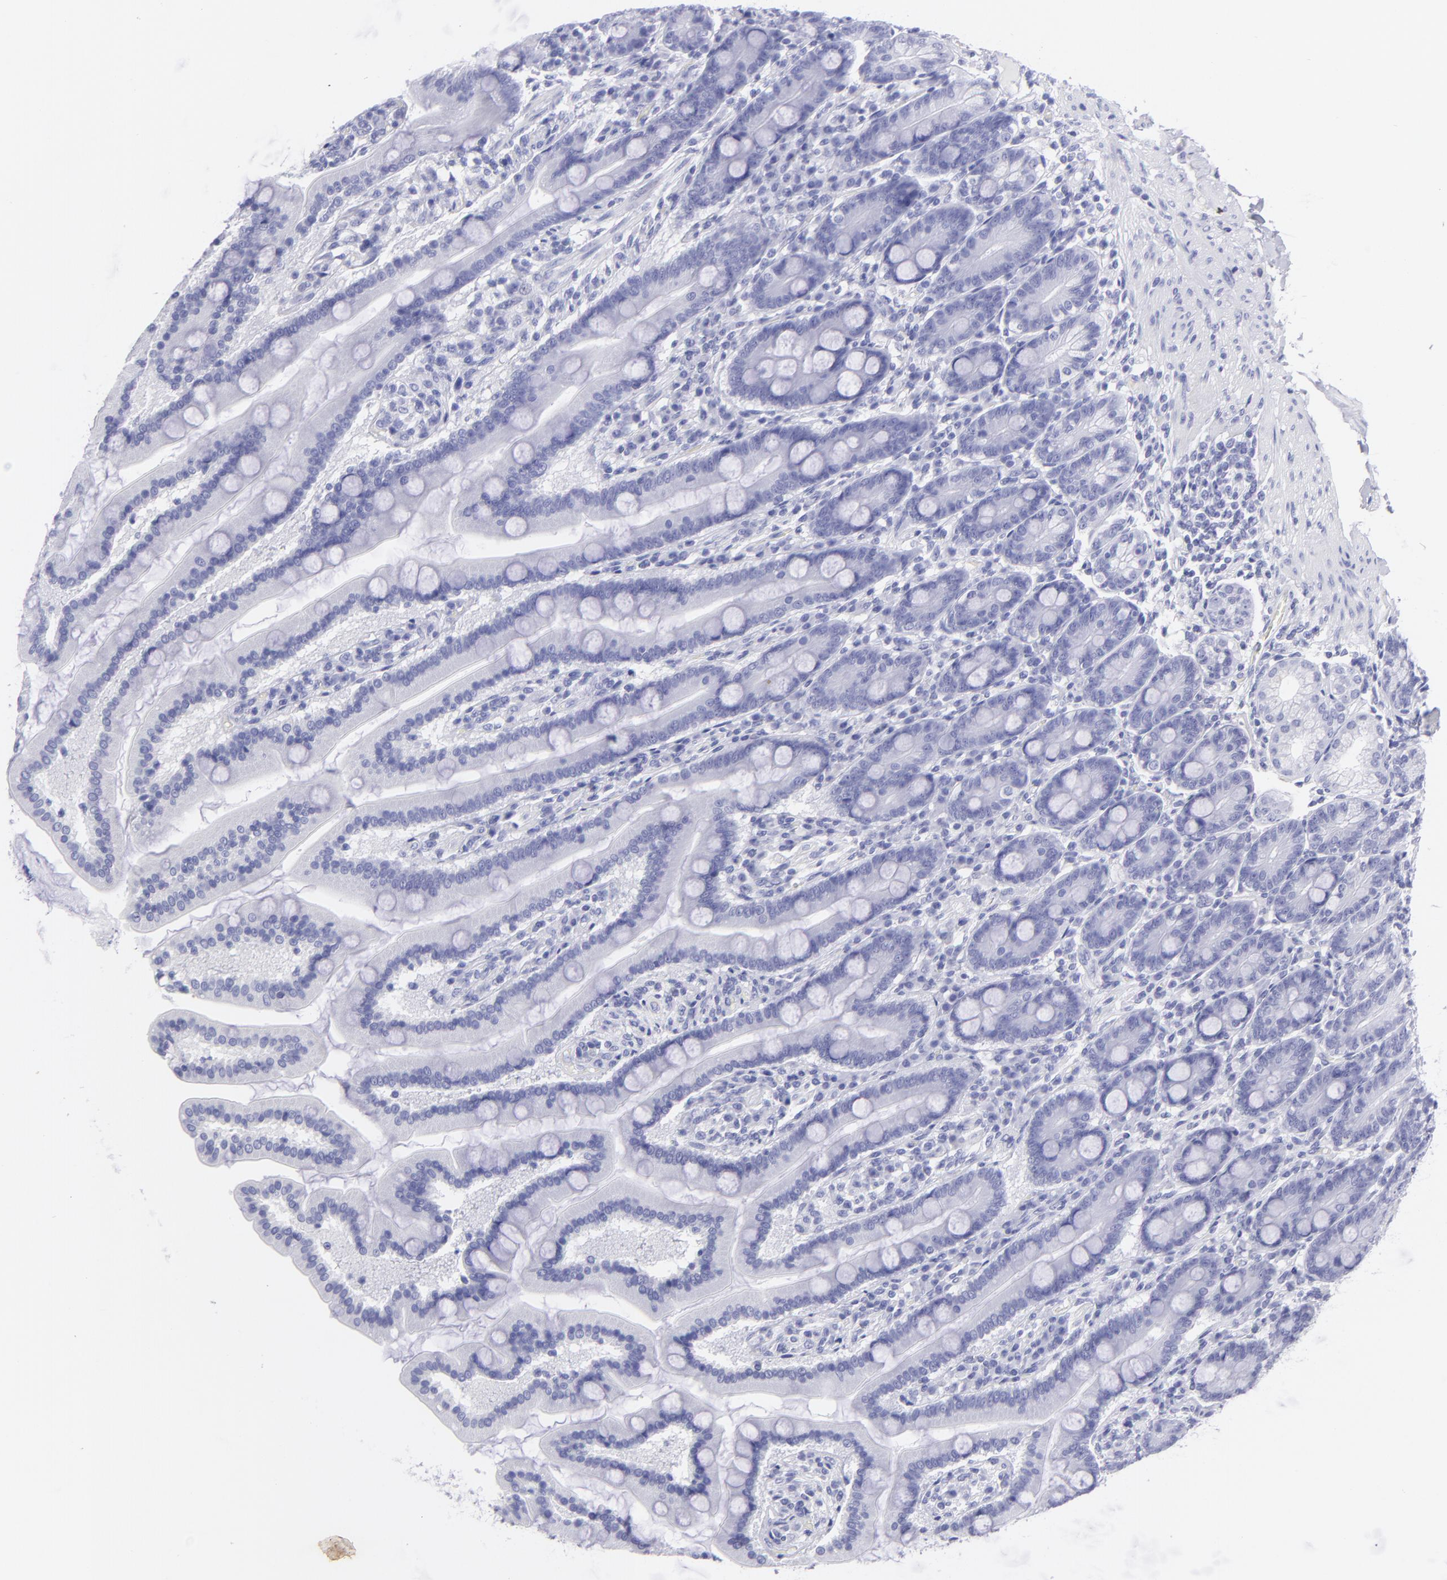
{"staining": {"intensity": "negative", "quantity": "none", "location": "none"}, "tissue": "duodenum", "cell_type": "Glandular cells", "image_type": "normal", "snomed": [{"axis": "morphology", "description": "Normal tissue, NOS"}, {"axis": "topography", "description": "Duodenum"}], "caption": "DAB (3,3'-diaminobenzidine) immunohistochemical staining of unremarkable duodenum demonstrates no significant positivity in glandular cells.", "gene": "PIP", "patient": {"sex": "female", "age": 64}}